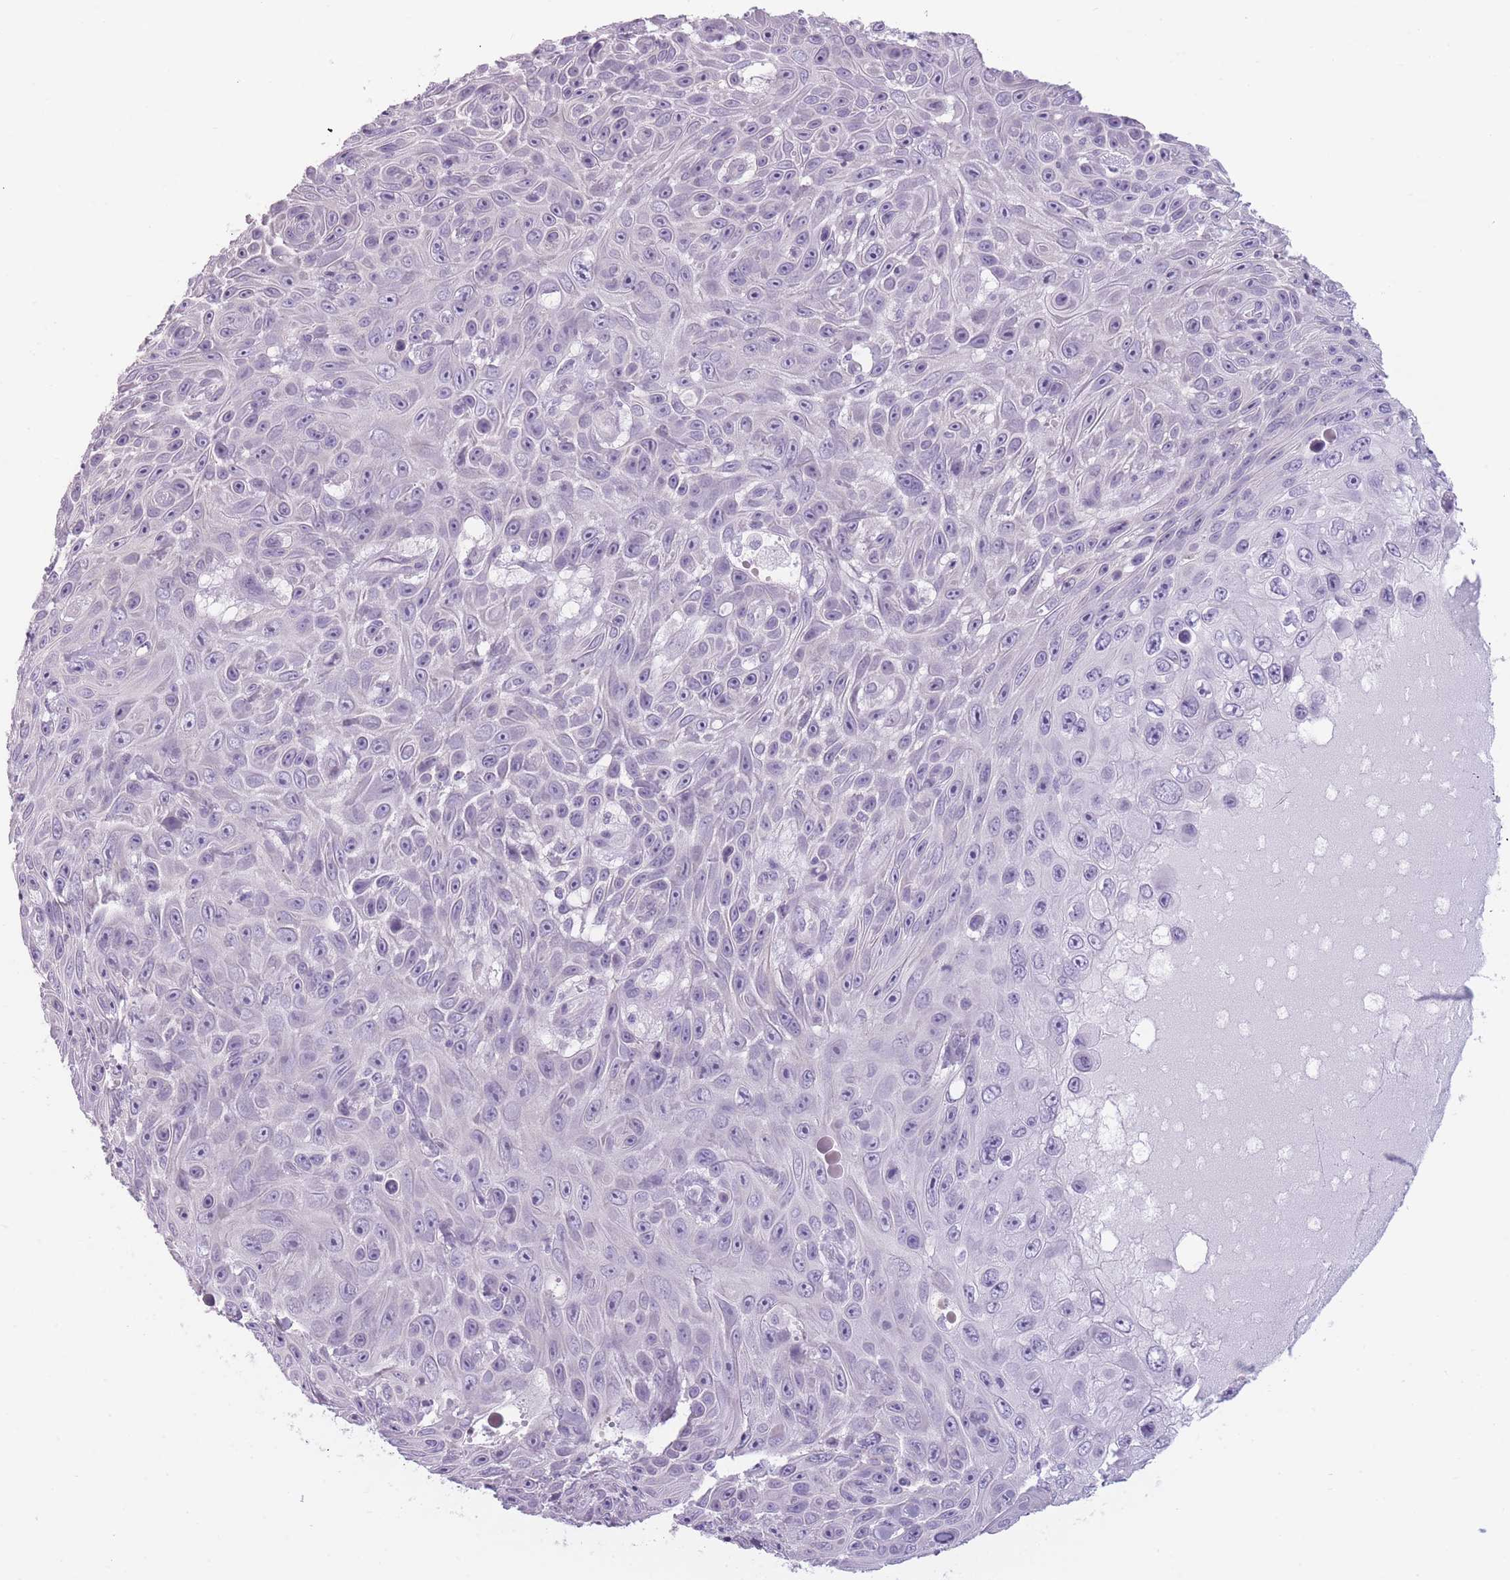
{"staining": {"intensity": "negative", "quantity": "none", "location": "none"}, "tissue": "skin cancer", "cell_type": "Tumor cells", "image_type": "cancer", "snomed": [{"axis": "morphology", "description": "Squamous cell carcinoma, NOS"}, {"axis": "topography", "description": "Skin"}], "caption": "This image is of squamous cell carcinoma (skin) stained with immunohistochemistry (IHC) to label a protein in brown with the nuclei are counter-stained blue. There is no expression in tumor cells.", "gene": "TMEM236", "patient": {"sex": "male", "age": 82}}